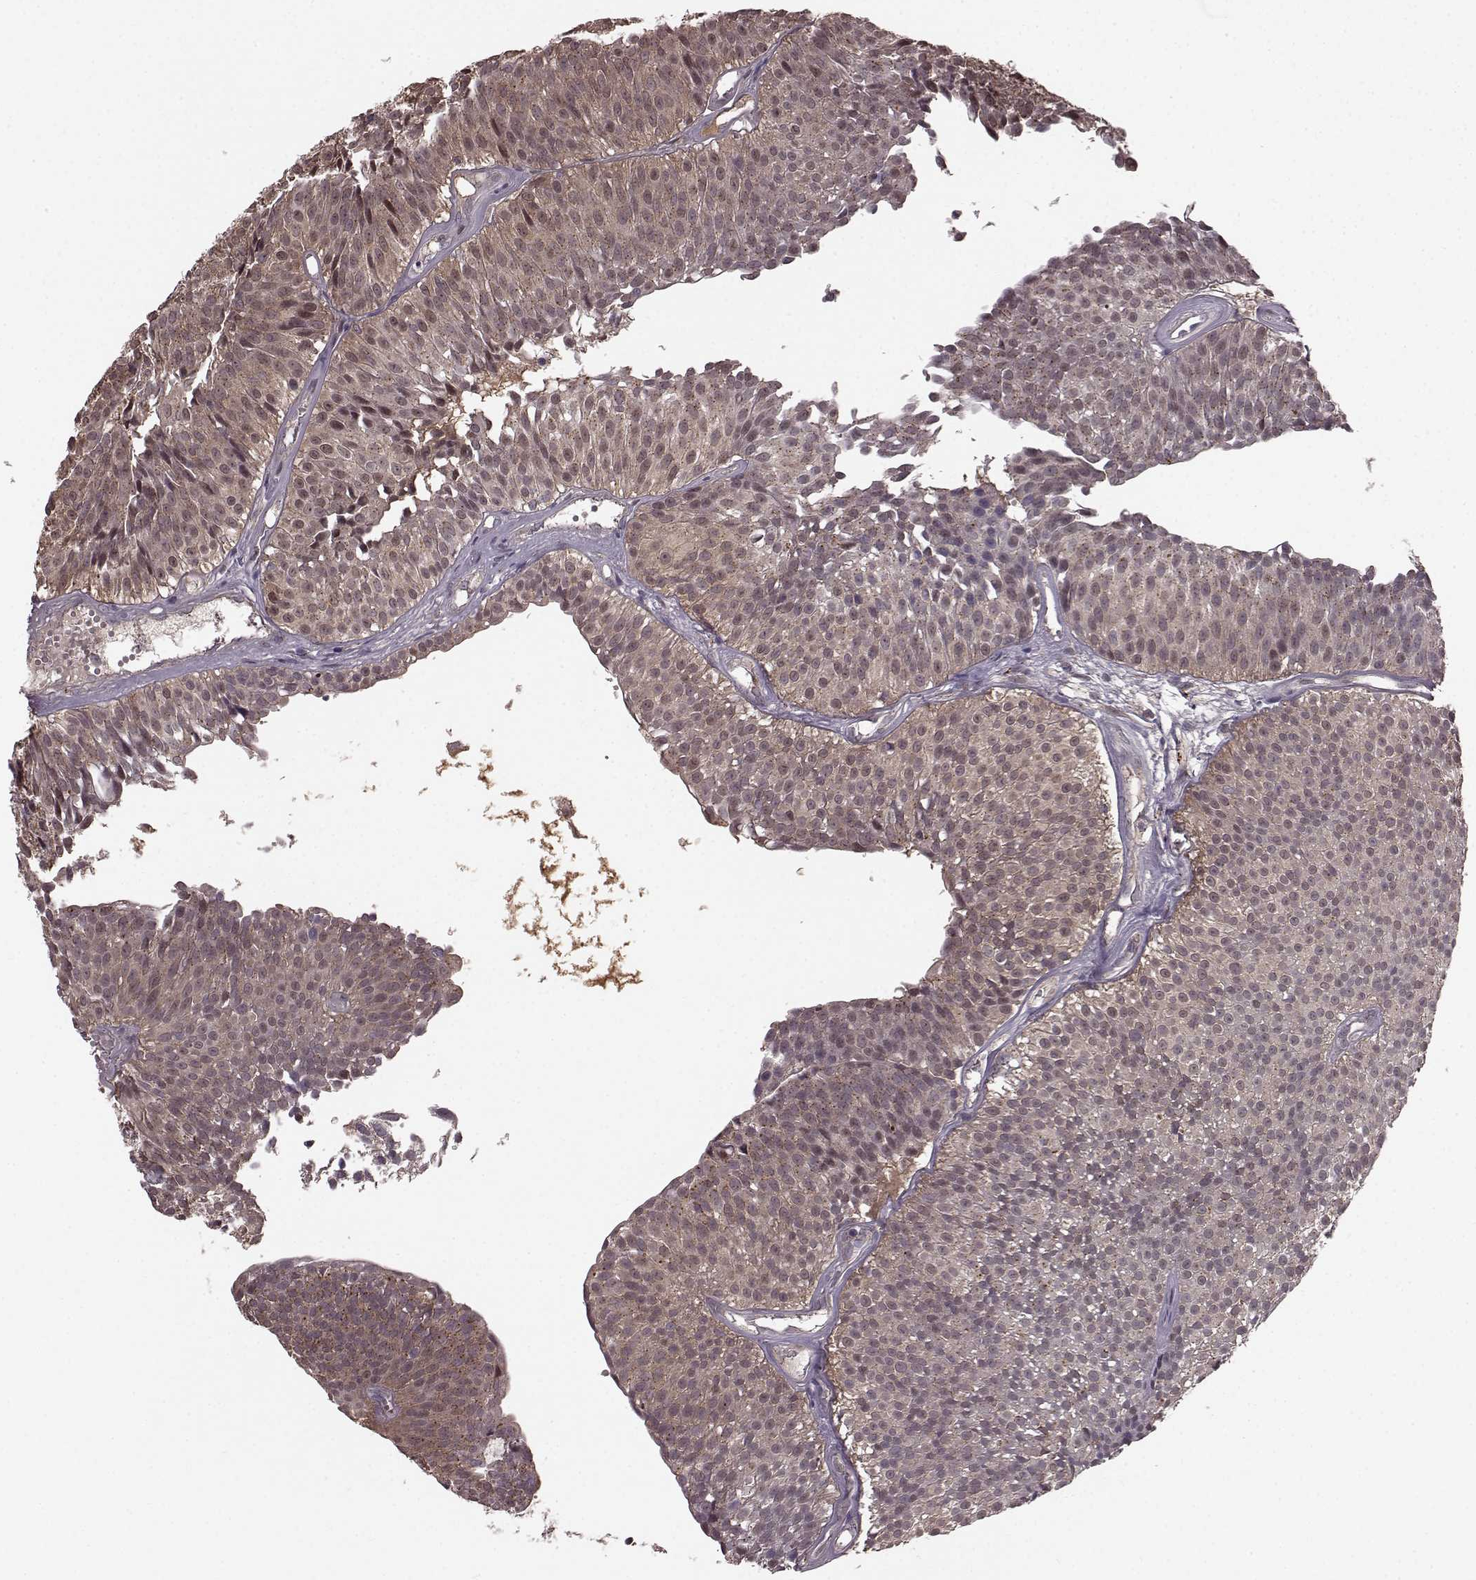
{"staining": {"intensity": "weak", "quantity": "25%-75%", "location": "cytoplasmic/membranous"}, "tissue": "urothelial cancer", "cell_type": "Tumor cells", "image_type": "cancer", "snomed": [{"axis": "morphology", "description": "Urothelial carcinoma, Low grade"}, {"axis": "topography", "description": "Urinary bladder"}], "caption": "Urothelial carcinoma (low-grade) stained with immunohistochemistry (IHC) demonstrates weak cytoplasmic/membranous positivity in about 25%-75% of tumor cells.", "gene": "GSS", "patient": {"sex": "male", "age": 63}}